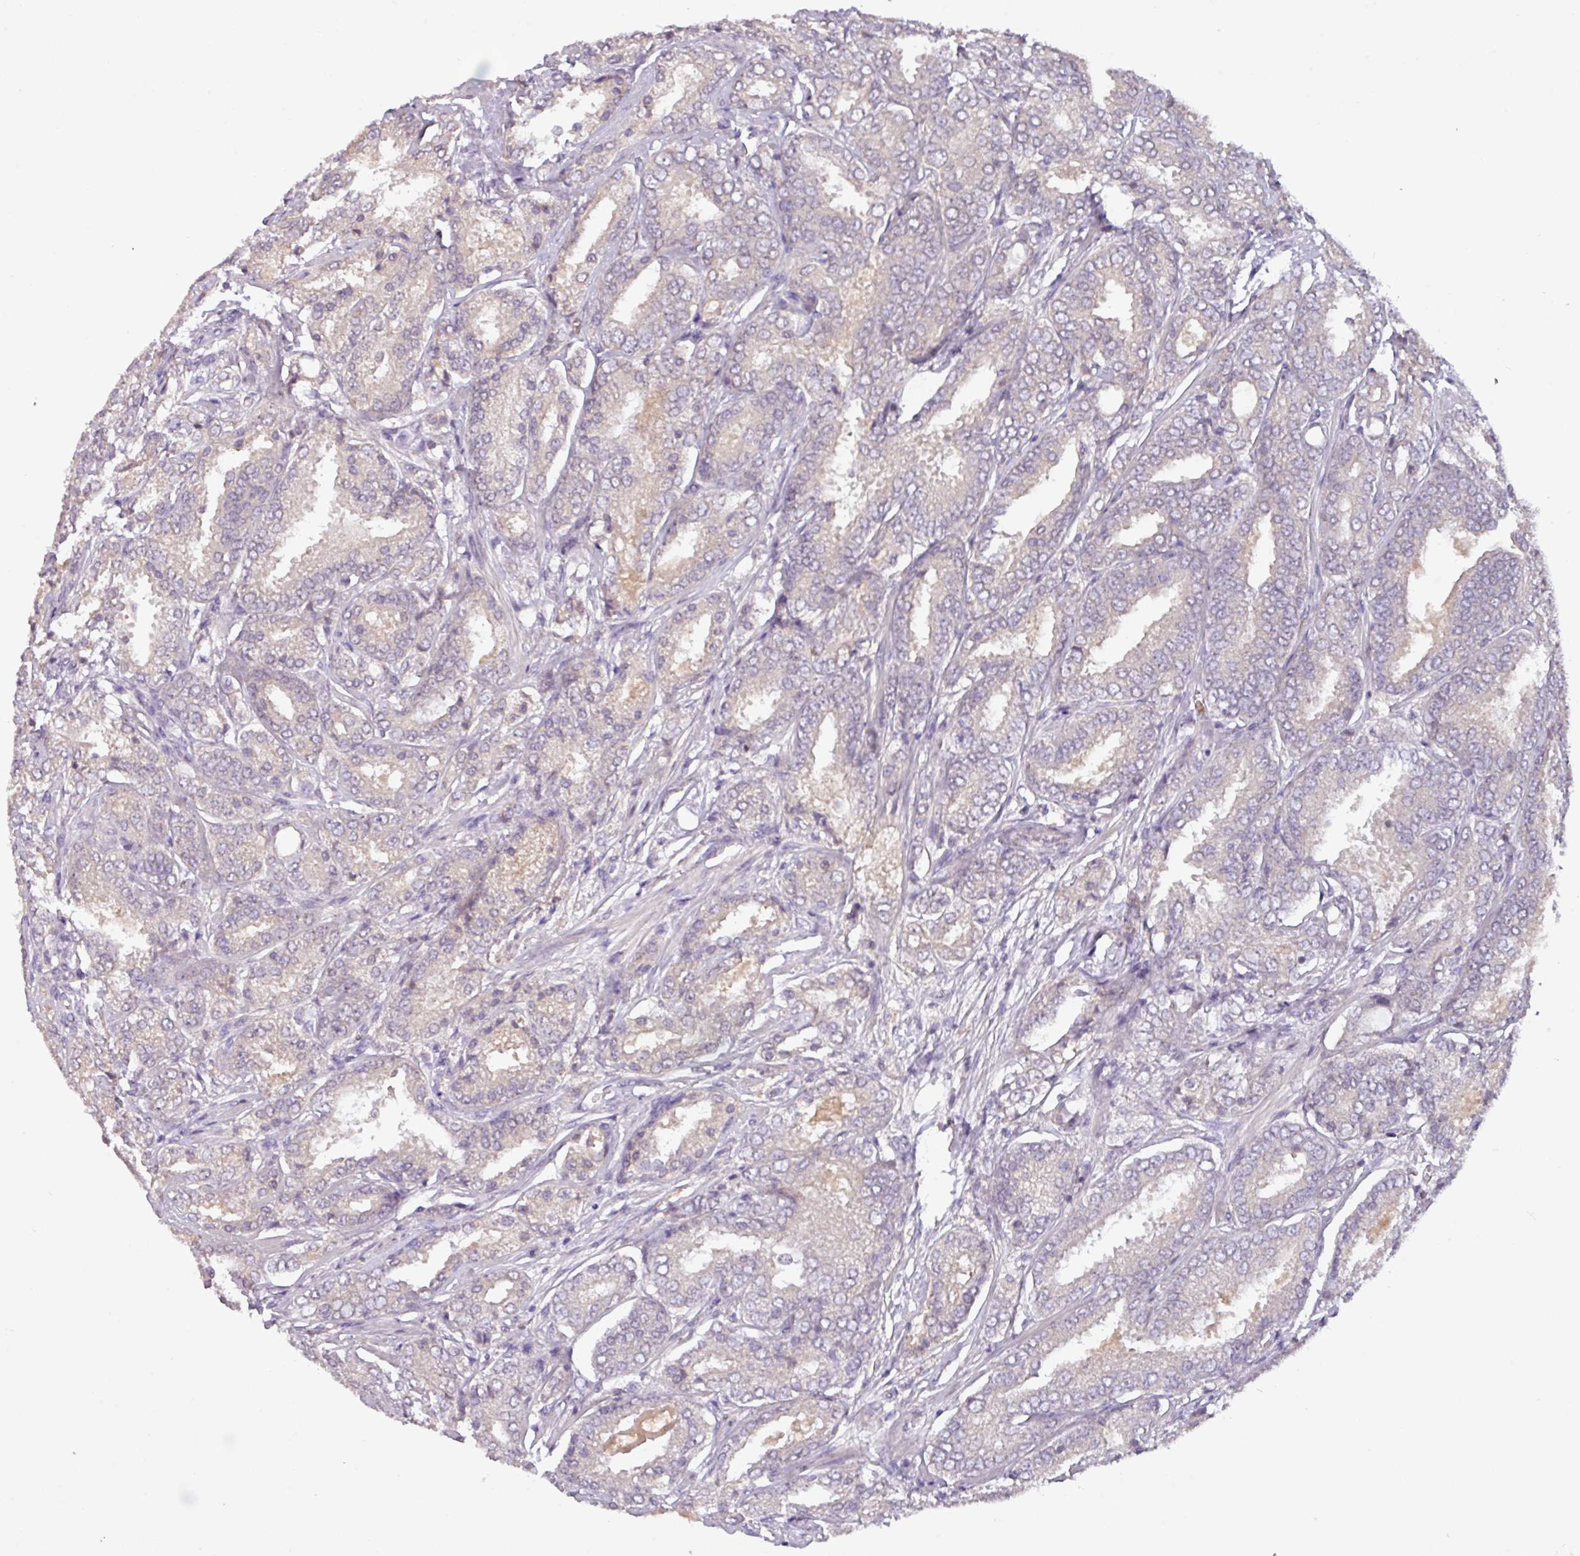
{"staining": {"intensity": "negative", "quantity": "none", "location": "none"}, "tissue": "prostate cancer", "cell_type": "Tumor cells", "image_type": "cancer", "snomed": [{"axis": "morphology", "description": "Adenocarcinoma, High grade"}, {"axis": "topography", "description": "Prostate"}], "caption": "Protein analysis of prostate cancer (high-grade adenocarcinoma) demonstrates no significant positivity in tumor cells. Nuclei are stained in blue.", "gene": "SLC5A10", "patient": {"sex": "male", "age": 63}}